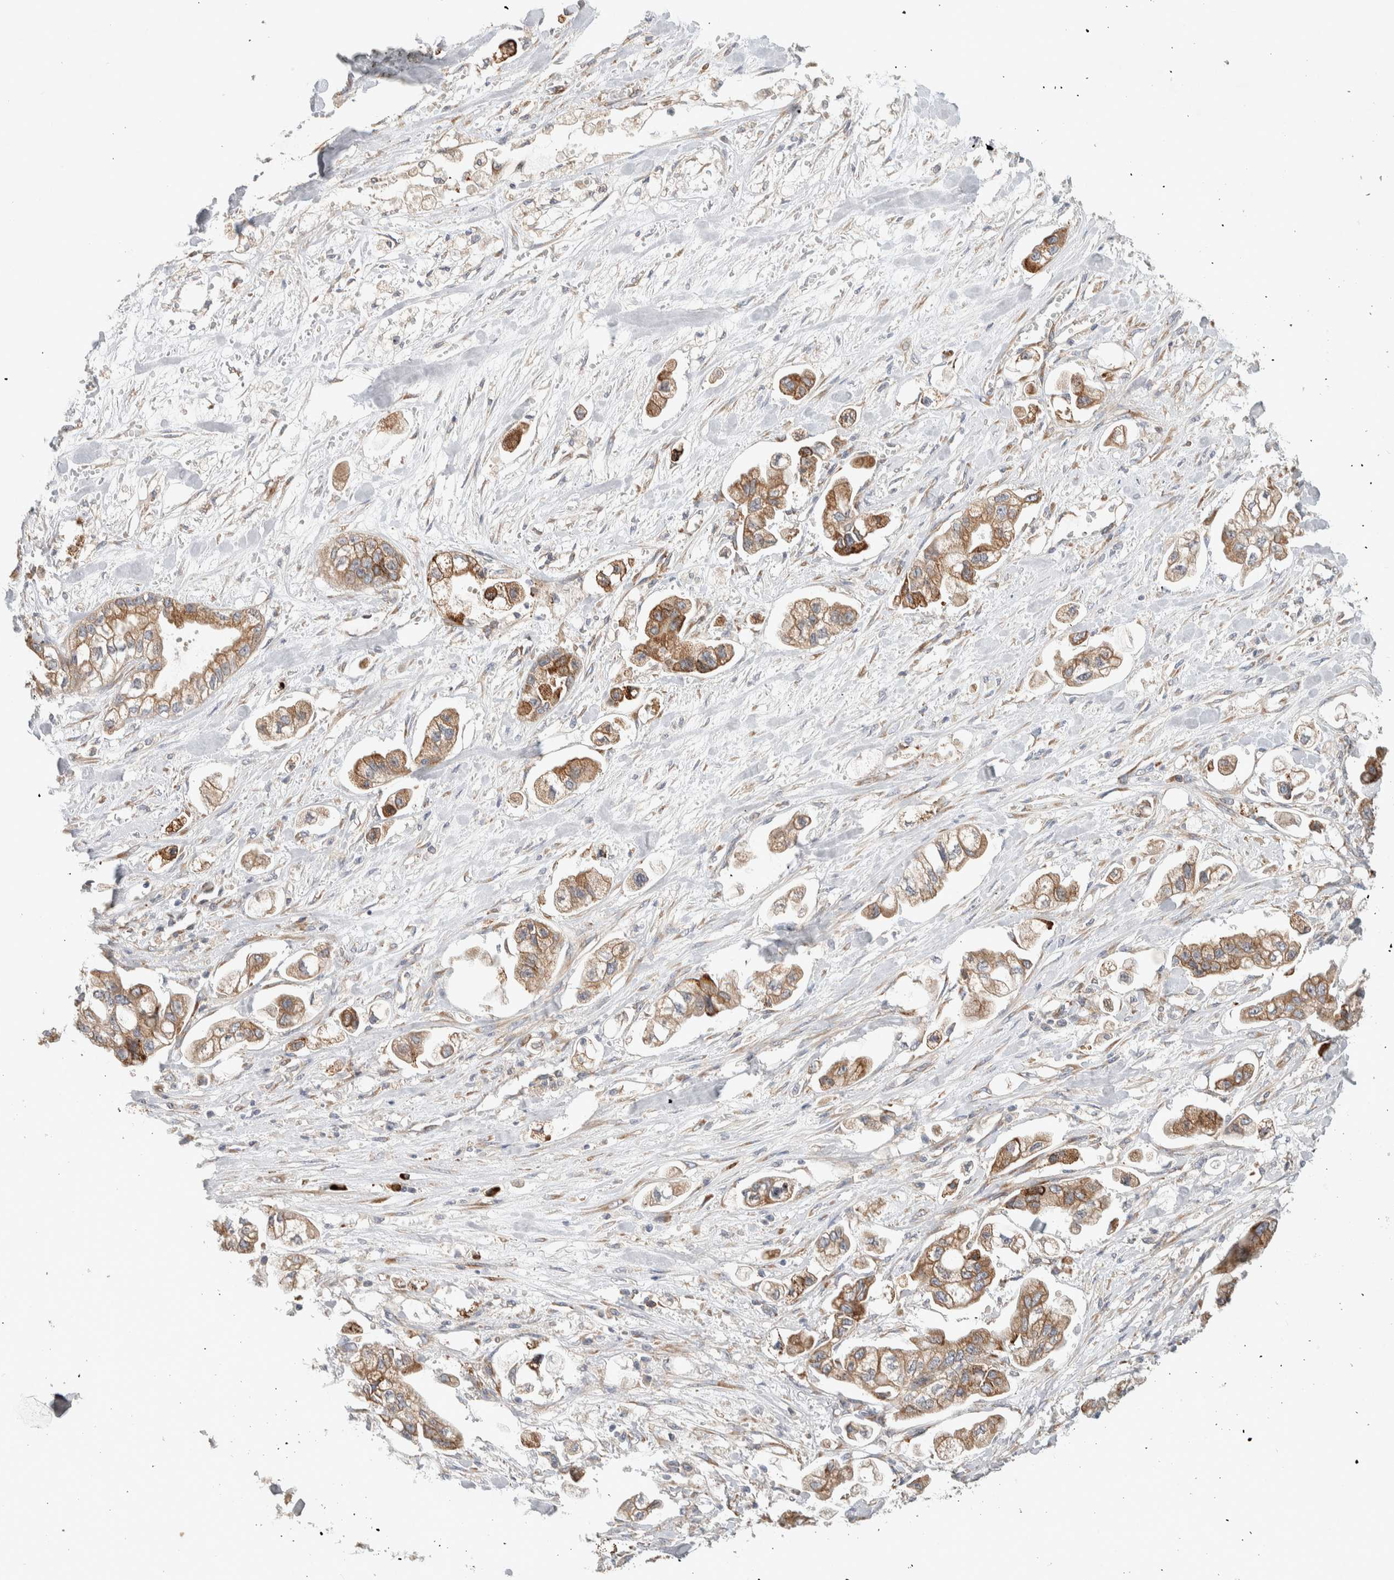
{"staining": {"intensity": "moderate", "quantity": ">75%", "location": "cytoplasmic/membranous"}, "tissue": "stomach cancer", "cell_type": "Tumor cells", "image_type": "cancer", "snomed": [{"axis": "morphology", "description": "Normal tissue, NOS"}, {"axis": "morphology", "description": "Adenocarcinoma, NOS"}, {"axis": "topography", "description": "Stomach"}], "caption": "The immunohistochemical stain highlights moderate cytoplasmic/membranous expression in tumor cells of stomach cancer tissue. Immunohistochemistry stains the protein of interest in brown and the nuclei are stained blue.", "gene": "ADCY8", "patient": {"sex": "male", "age": 62}}